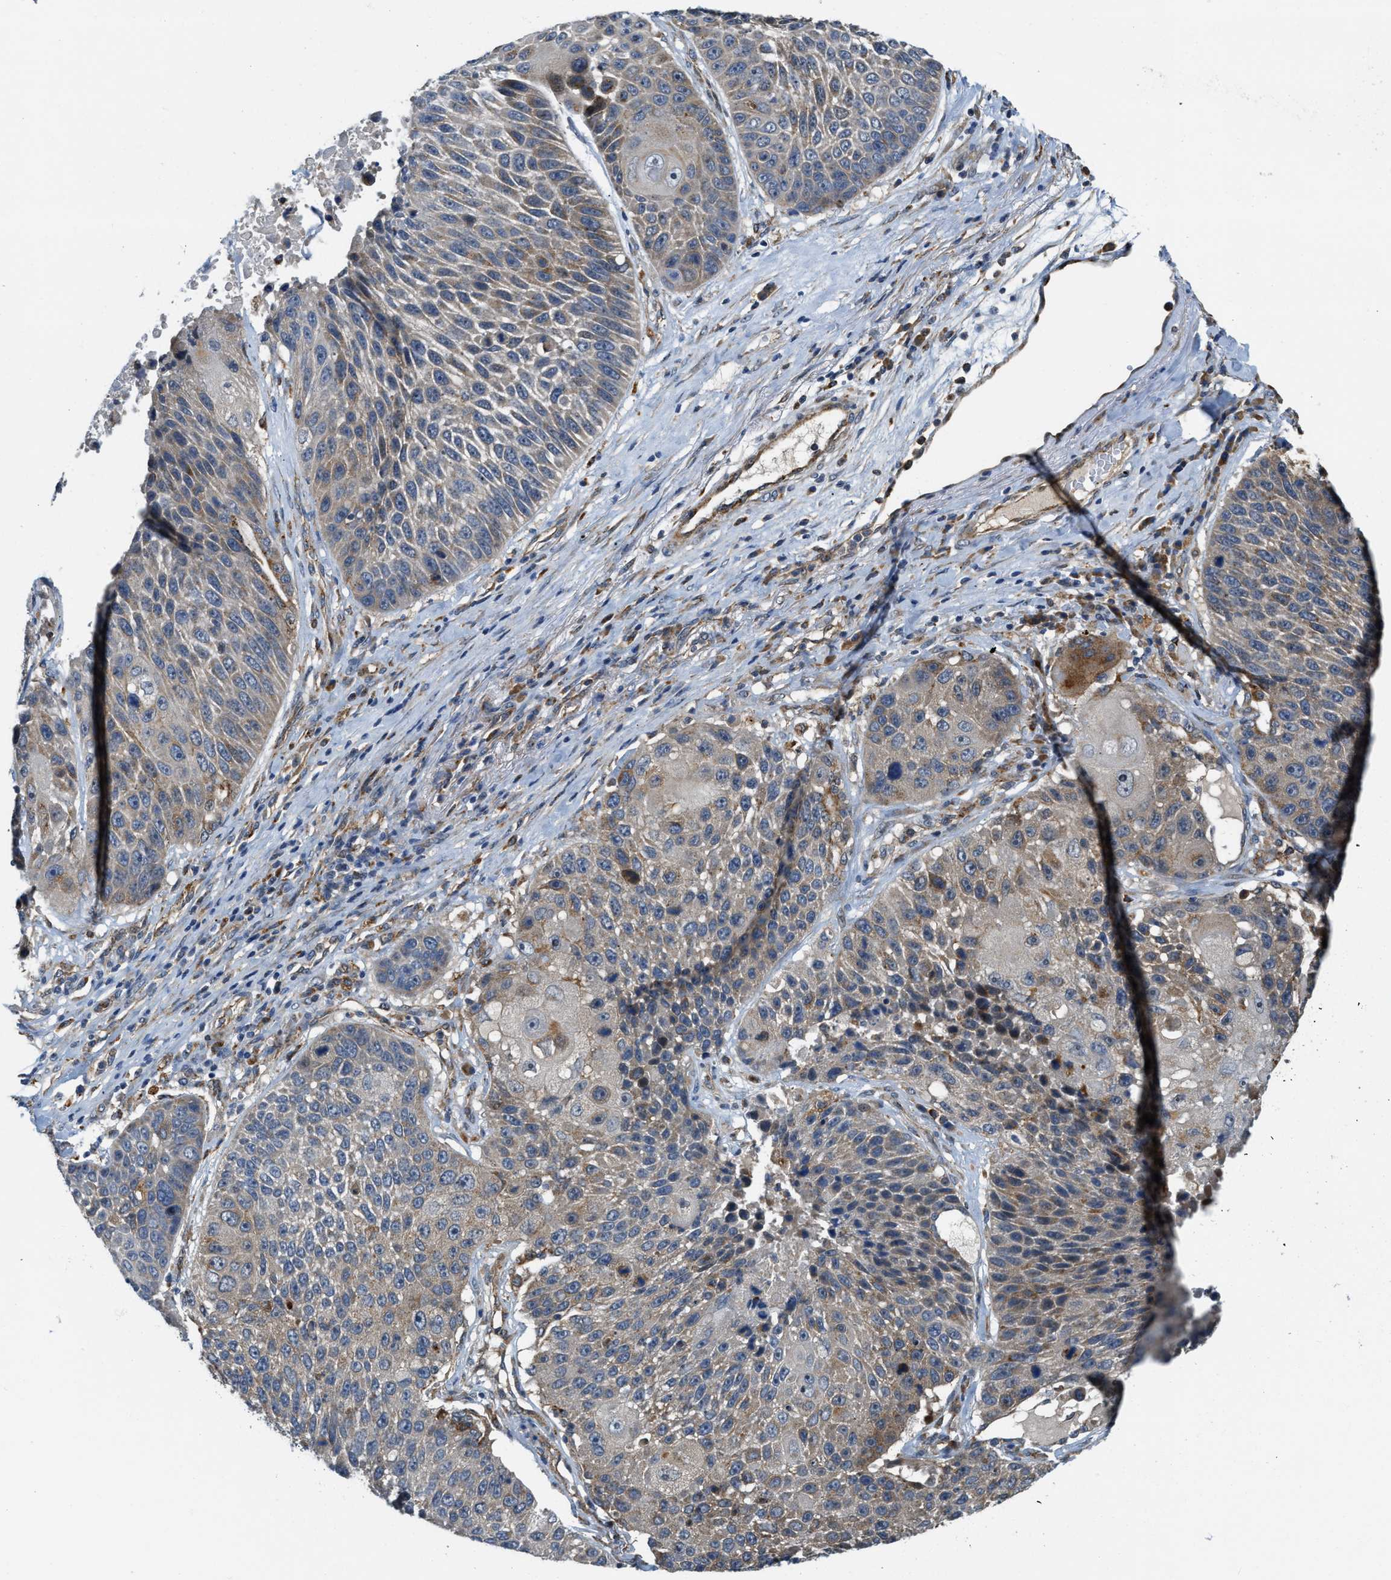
{"staining": {"intensity": "weak", "quantity": "25%-75%", "location": "cytoplasmic/membranous"}, "tissue": "lung cancer", "cell_type": "Tumor cells", "image_type": "cancer", "snomed": [{"axis": "morphology", "description": "Squamous cell carcinoma, NOS"}, {"axis": "topography", "description": "Lung"}], "caption": "A histopathology image of human lung cancer (squamous cell carcinoma) stained for a protein demonstrates weak cytoplasmic/membranous brown staining in tumor cells.", "gene": "STARD3NL", "patient": {"sex": "male", "age": 61}}